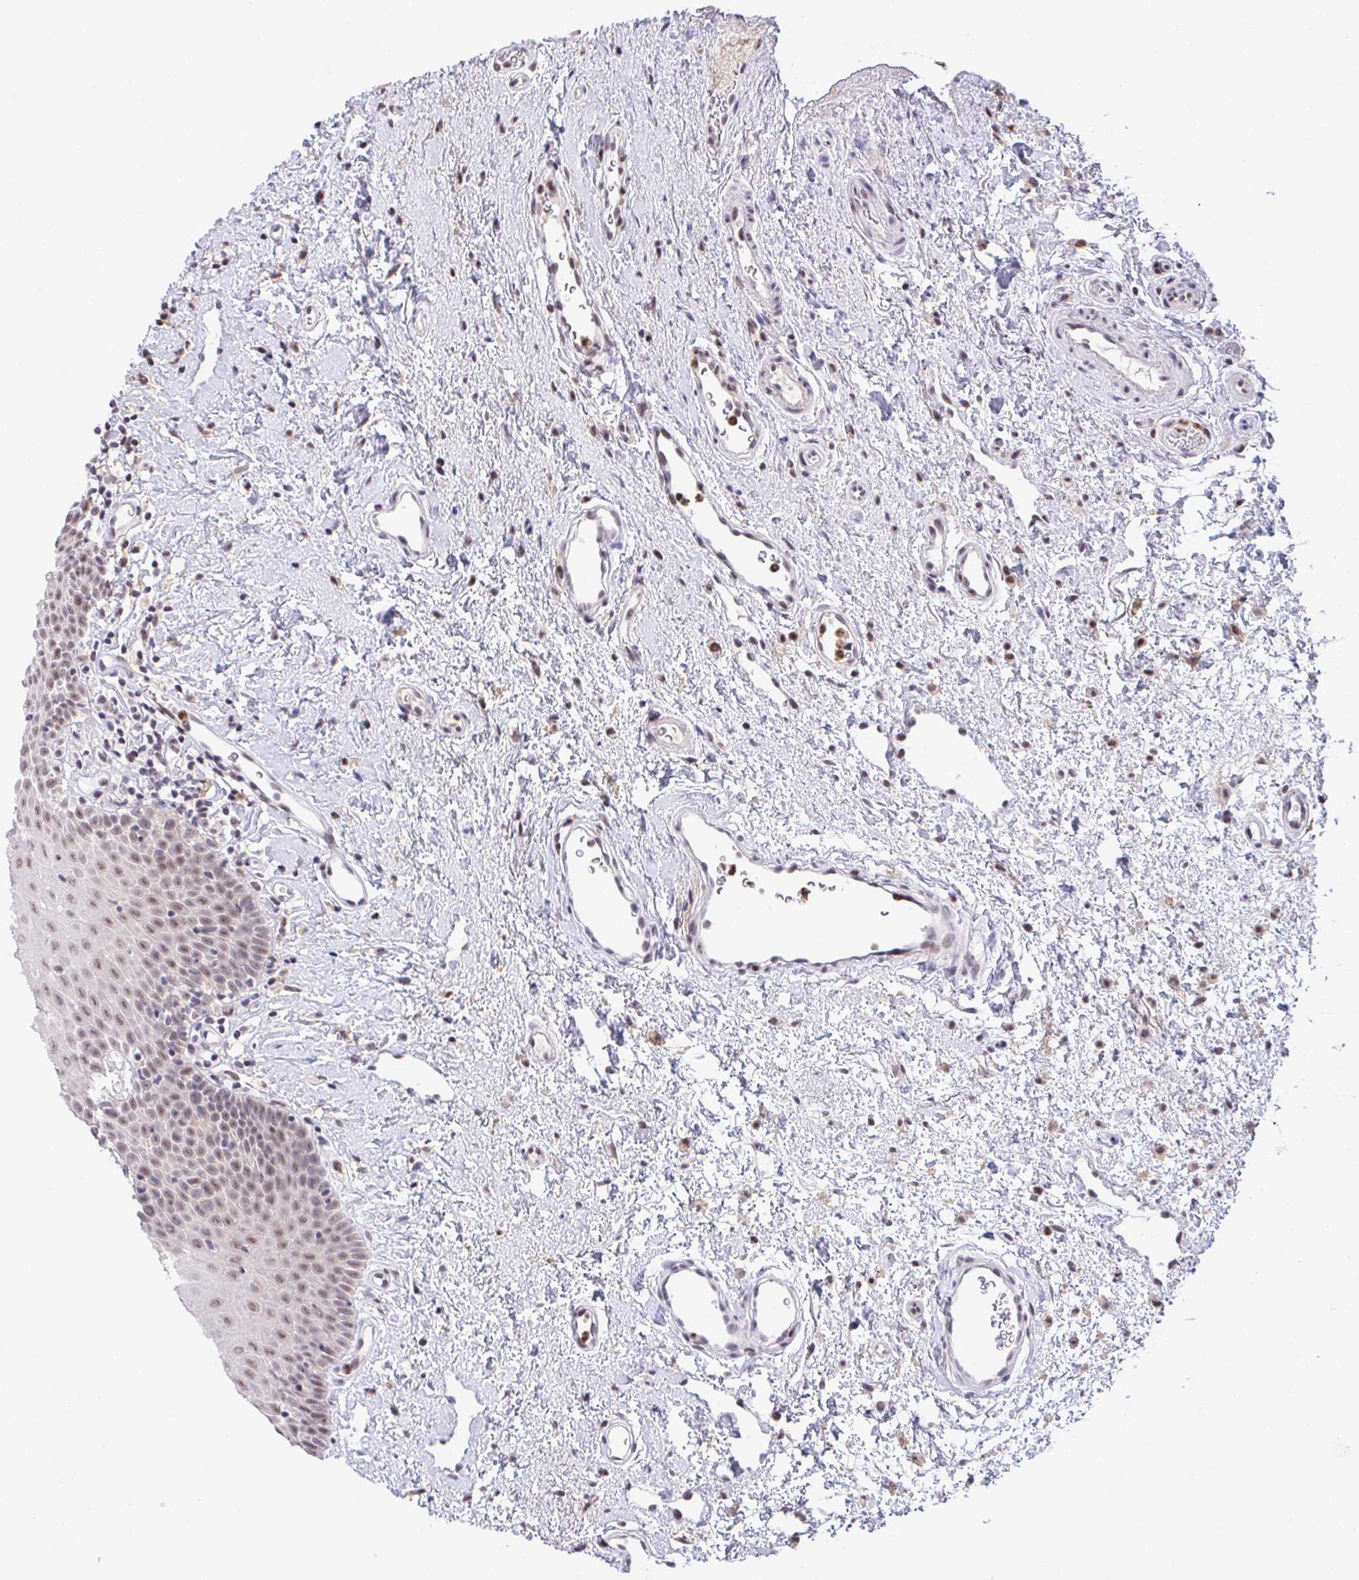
{"staining": {"intensity": "moderate", "quantity": ">75%", "location": "nuclear"}, "tissue": "oral mucosa", "cell_type": "Squamous epithelial cells", "image_type": "normal", "snomed": [{"axis": "morphology", "description": "Normal tissue, NOS"}, {"axis": "topography", "description": "Oral tissue"}, {"axis": "topography", "description": "Head-Neck"}], "caption": "Immunohistochemical staining of normal oral mucosa shows medium levels of moderate nuclear staining in approximately >75% of squamous epithelial cells.", "gene": "OR6K3", "patient": {"sex": "female", "age": 55}}